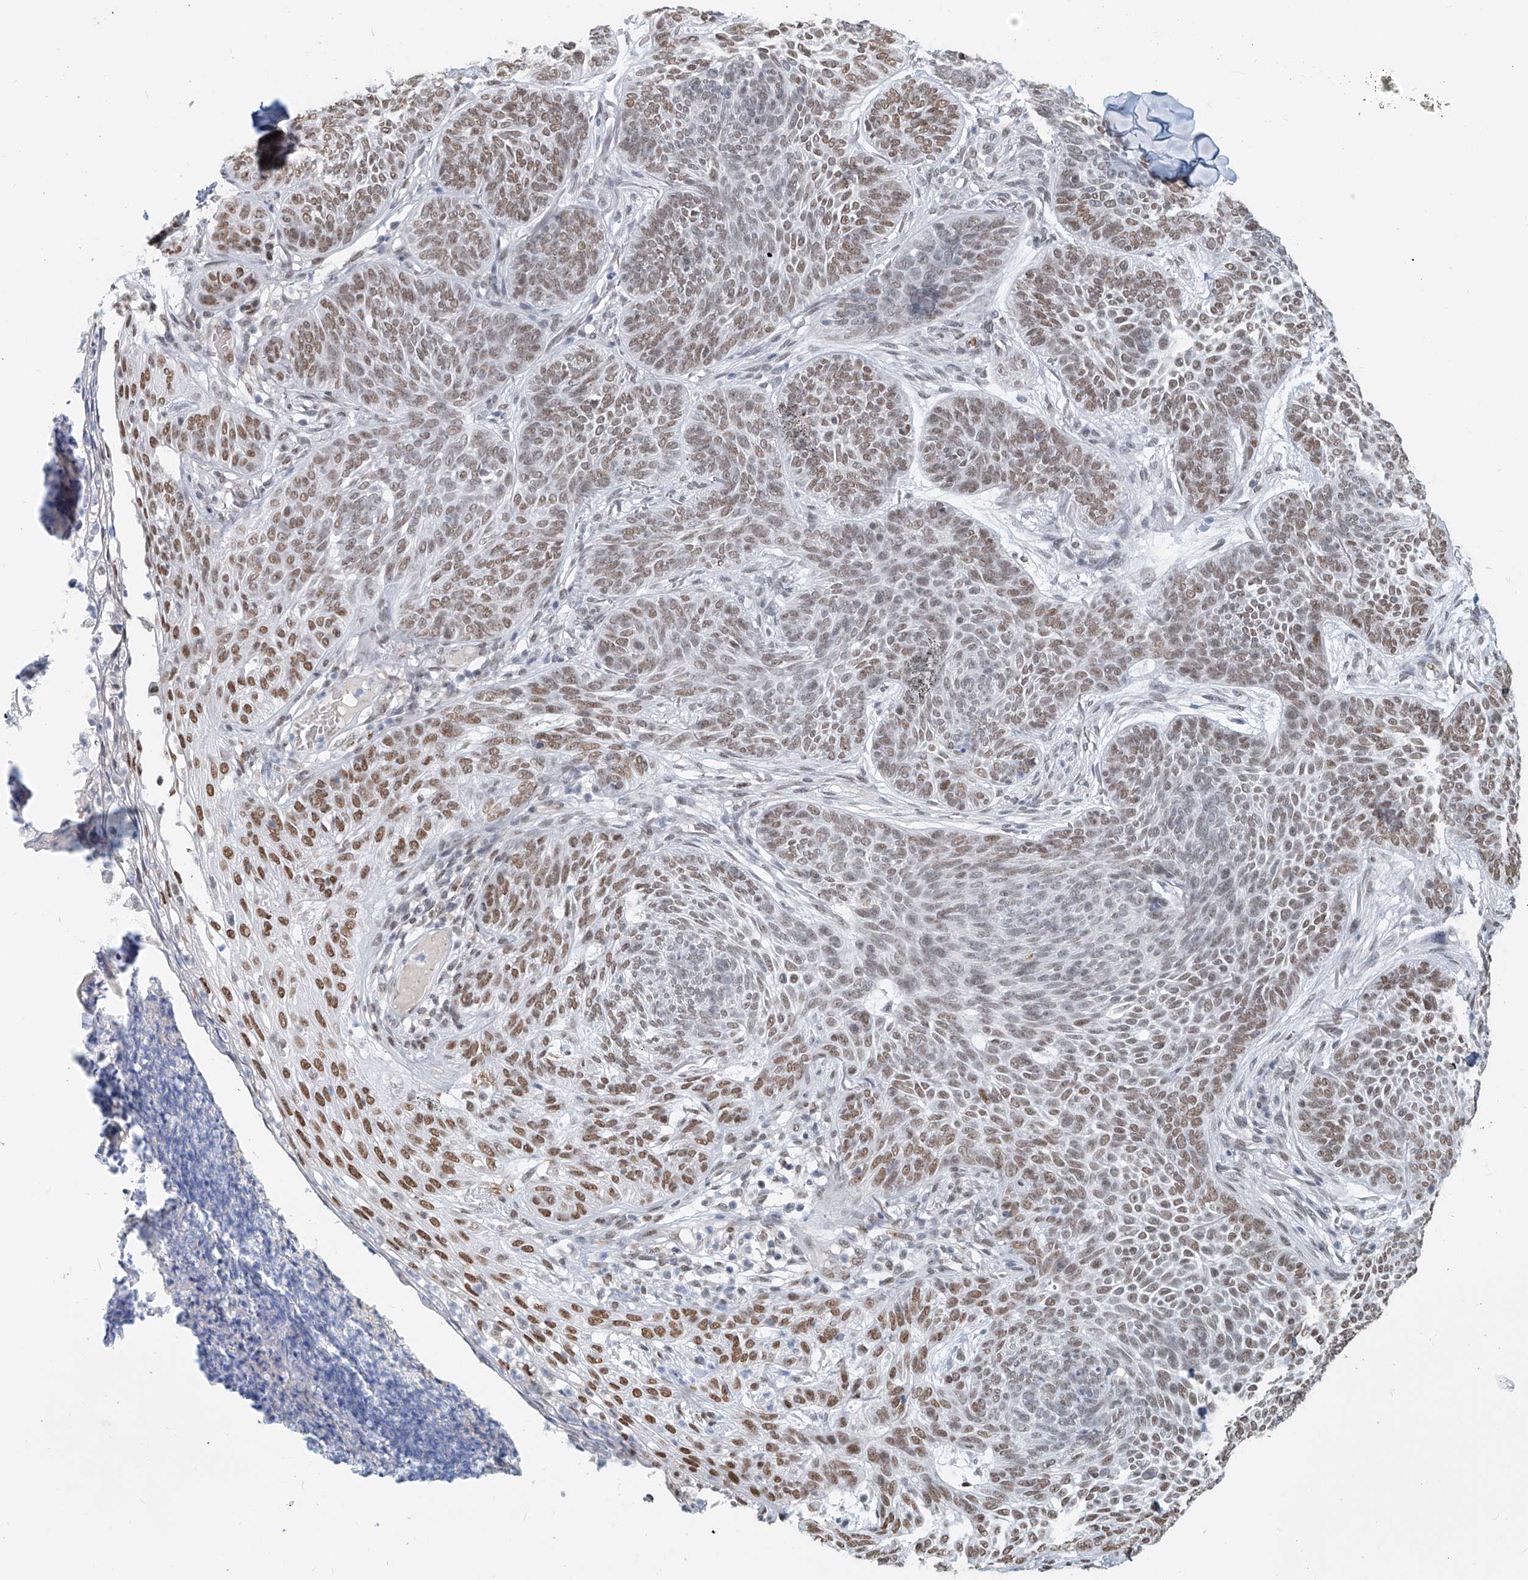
{"staining": {"intensity": "moderate", "quantity": ">75%", "location": "nuclear"}, "tissue": "skin cancer", "cell_type": "Tumor cells", "image_type": "cancer", "snomed": [{"axis": "morphology", "description": "Basal cell carcinoma"}, {"axis": "topography", "description": "Skin"}], "caption": "A high-resolution image shows IHC staining of skin basal cell carcinoma, which shows moderate nuclear staining in approximately >75% of tumor cells. (Brightfield microscopy of DAB IHC at high magnification).", "gene": "SASH1", "patient": {"sex": "male", "age": 85}}